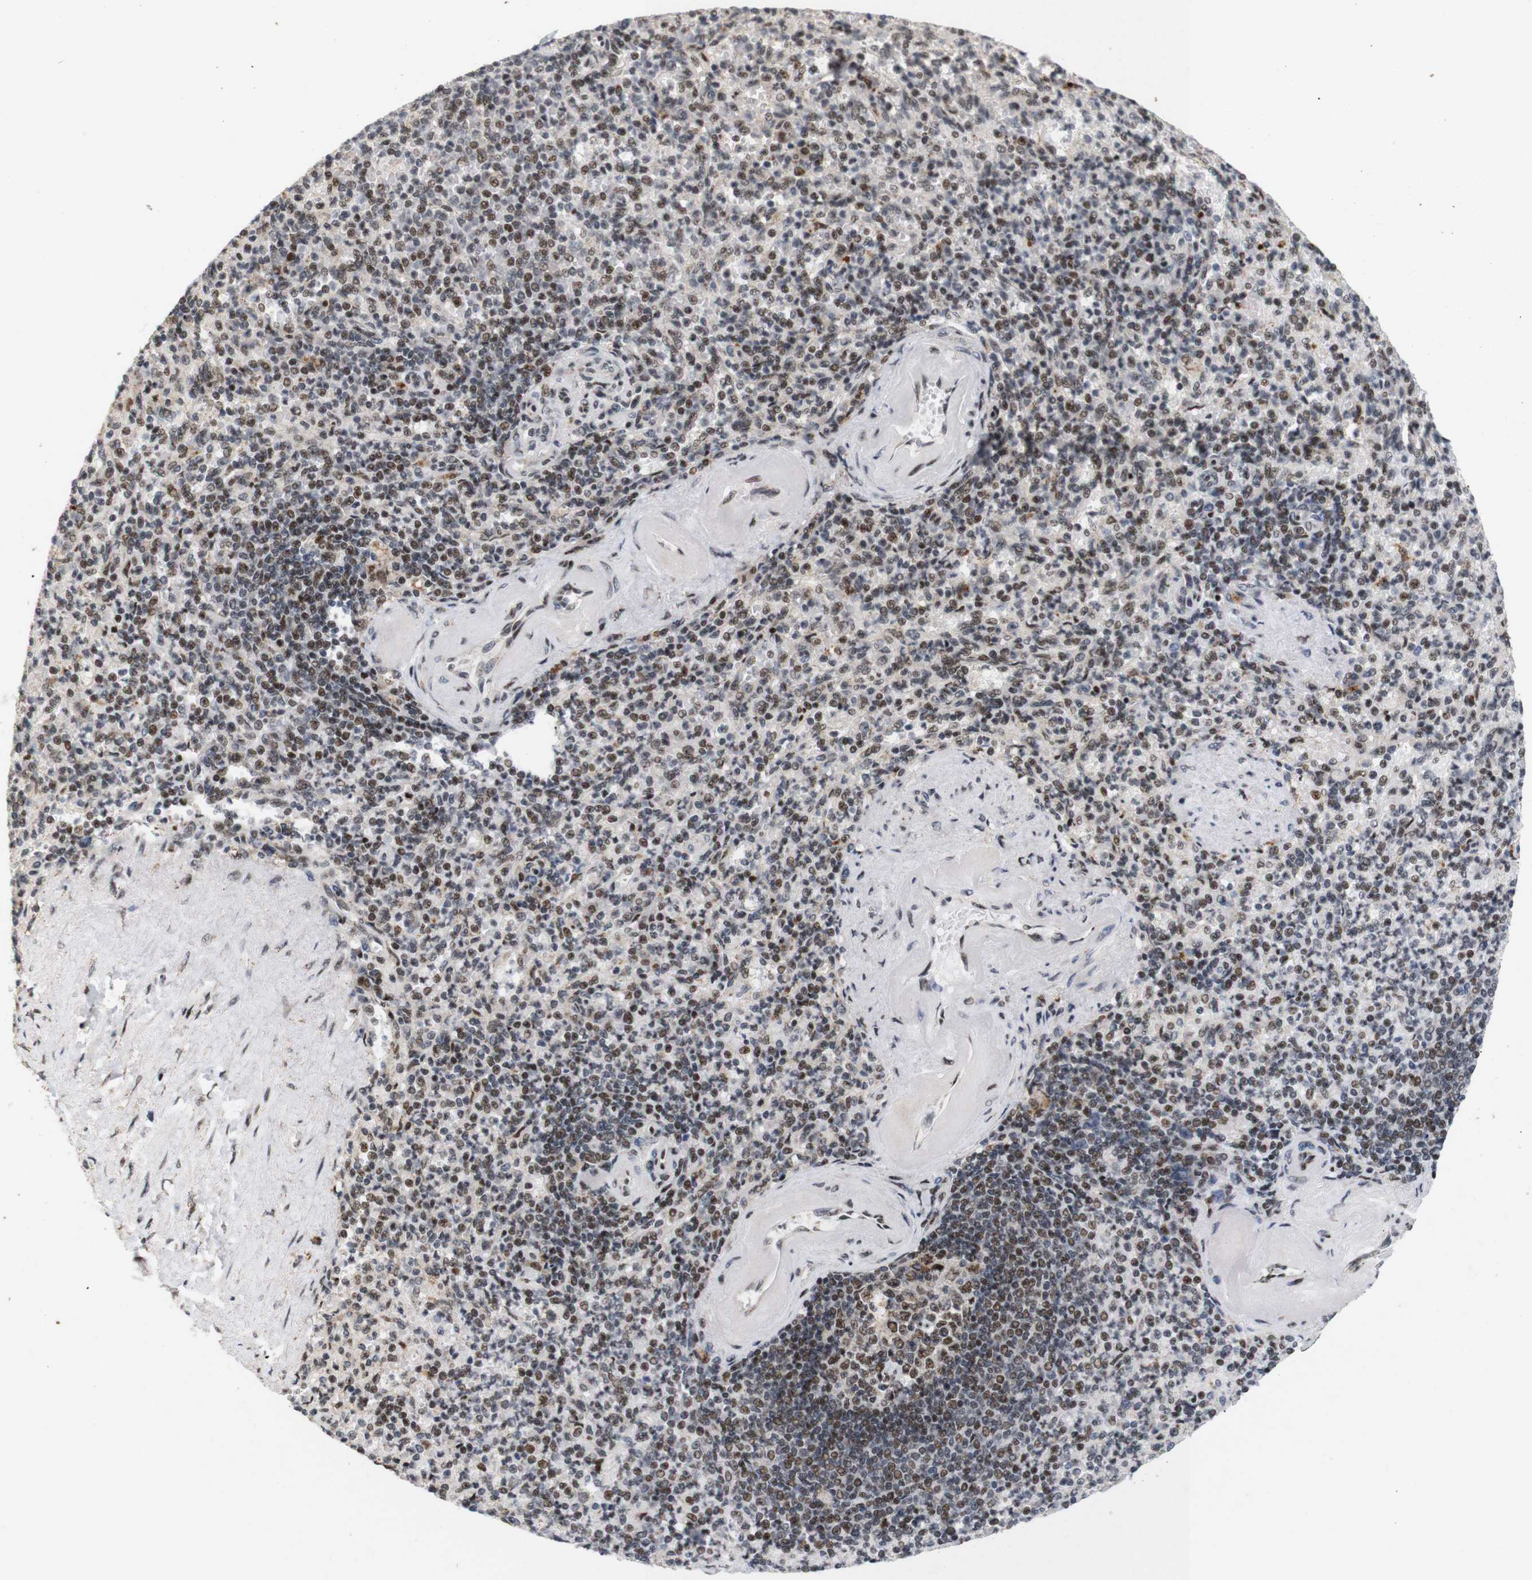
{"staining": {"intensity": "moderate", "quantity": "25%-75%", "location": "cytoplasmic/membranous,nuclear"}, "tissue": "spleen", "cell_type": "Cells in red pulp", "image_type": "normal", "snomed": [{"axis": "morphology", "description": "Normal tissue, NOS"}, {"axis": "topography", "description": "Spleen"}], "caption": "Spleen stained with DAB immunohistochemistry (IHC) exhibits medium levels of moderate cytoplasmic/membranous,nuclear positivity in about 25%-75% of cells in red pulp.", "gene": "PYM1", "patient": {"sex": "female", "age": 74}}